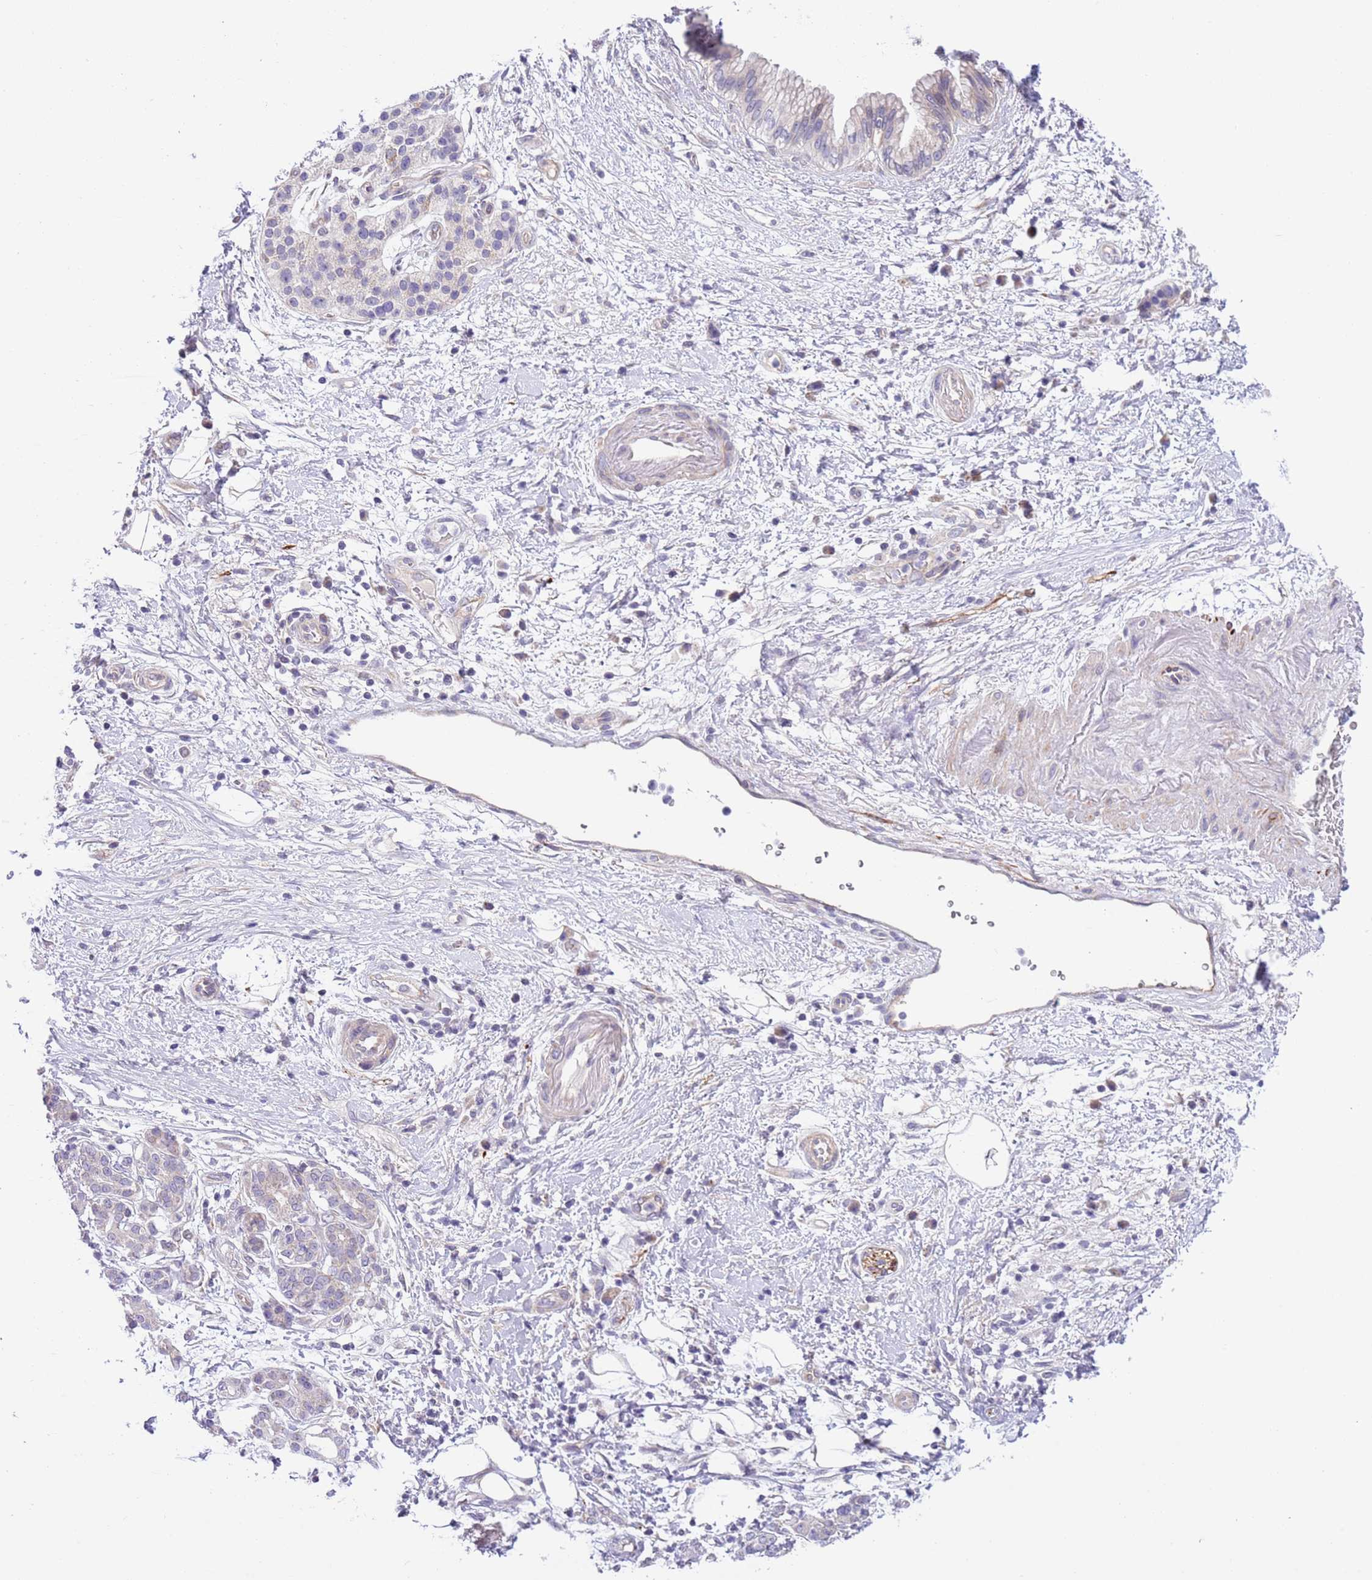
{"staining": {"intensity": "negative", "quantity": "none", "location": "none"}, "tissue": "pancreatic cancer", "cell_type": "Tumor cells", "image_type": "cancer", "snomed": [{"axis": "morphology", "description": "Adenocarcinoma, NOS"}, {"axis": "topography", "description": "Pancreas"}], "caption": "Tumor cells show no significant positivity in pancreatic adenocarcinoma.", "gene": "NET1", "patient": {"sex": "female", "age": 73}}